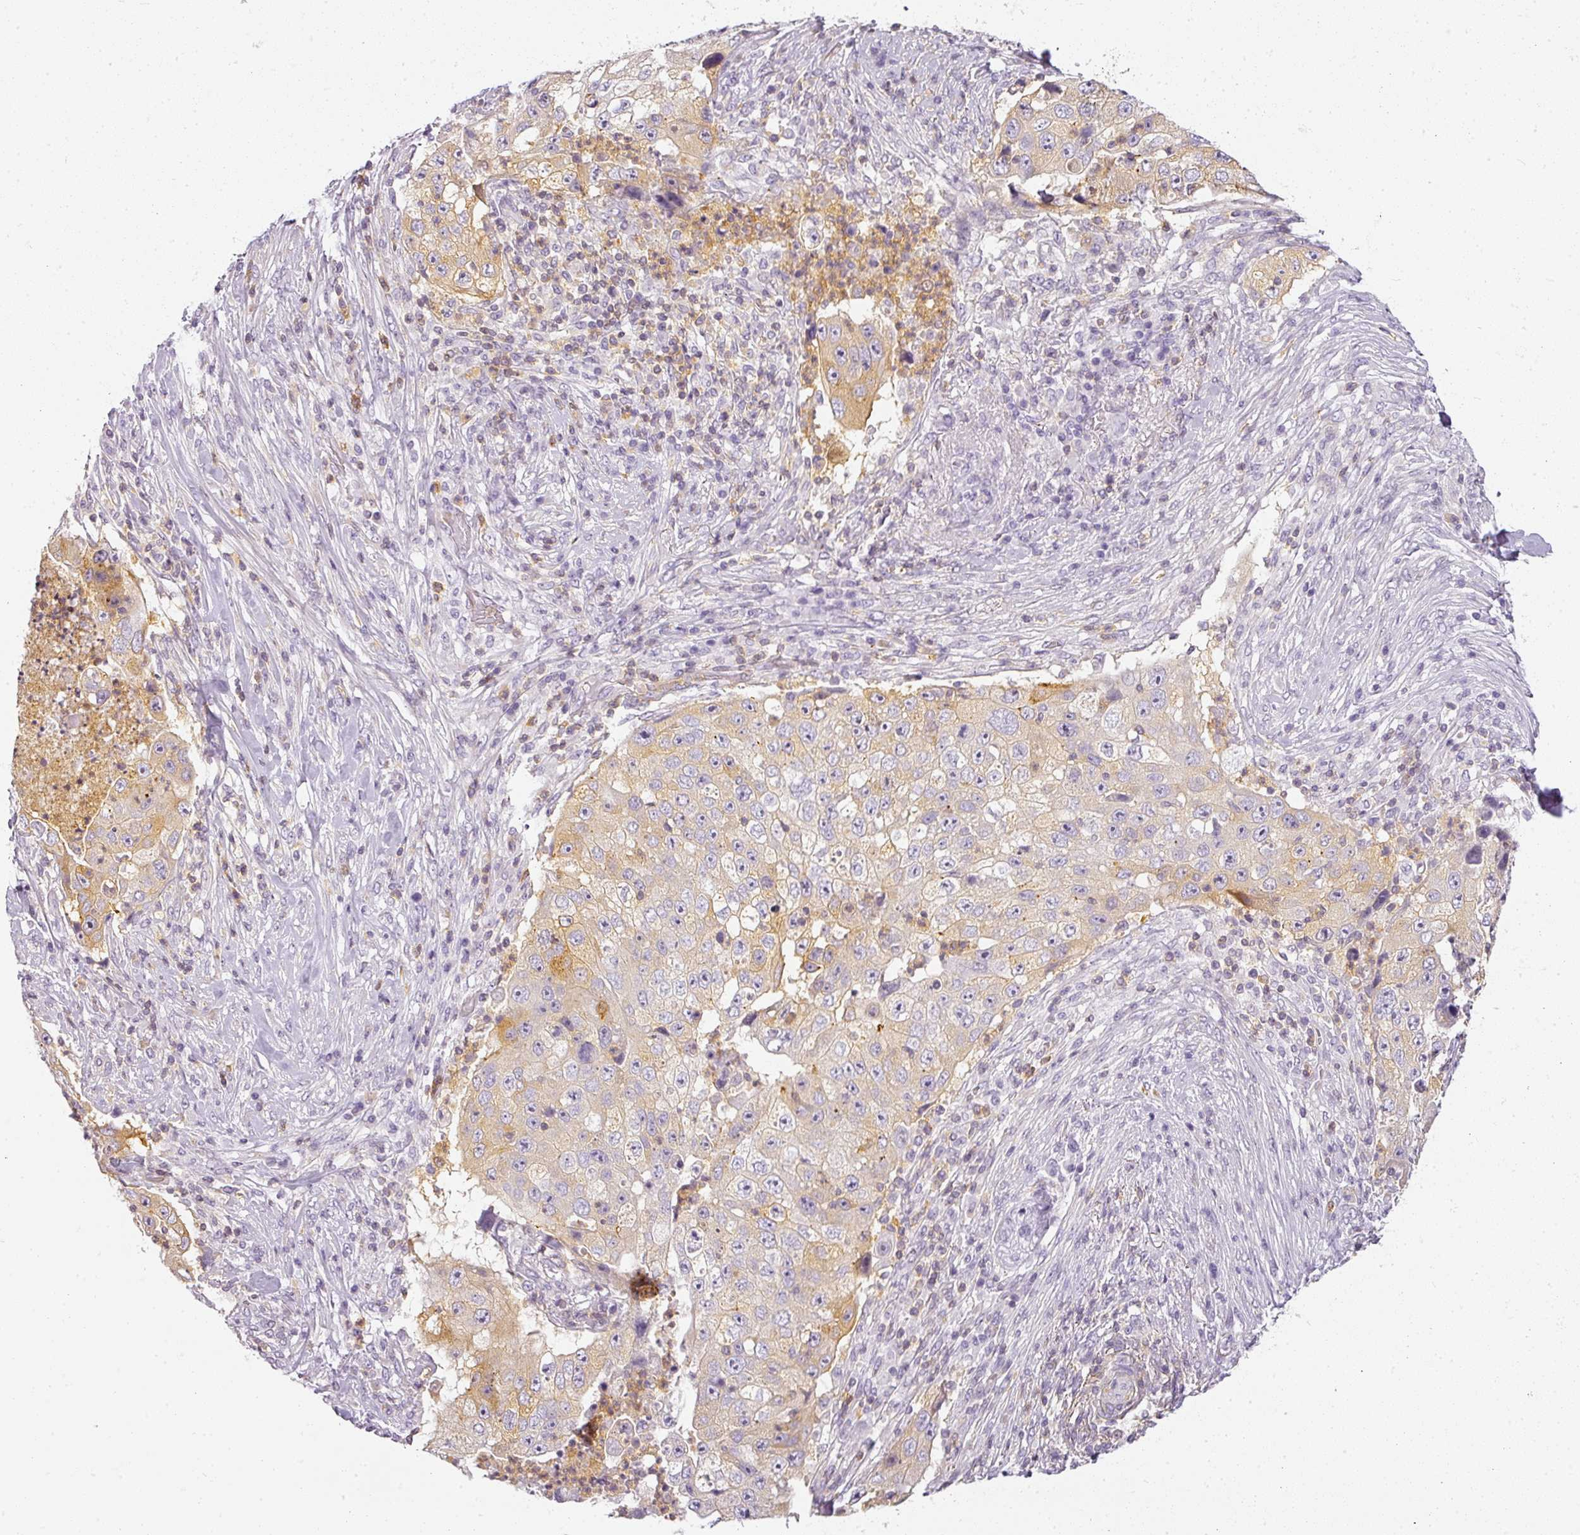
{"staining": {"intensity": "weak", "quantity": "25%-75%", "location": "cytoplasmic/membranous"}, "tissue": "lung cancer", "cell_type": "Tumor cells", "image_type": "cancer", "snomed": [{"axis": "morphology", "description": "Squamous cell carcinoma, NOS"}, {"axis": "topography", "description": "Lung"}], "caption": "This micrograph exhibits IHC staining of human lung squamous cell carcinoma, with low weak cytoplasmic/membranous positivity in approximately 25%-75% of tumor cells.", "gene": "TMEM42", "patient": {"sex": "male", "age": 64}}